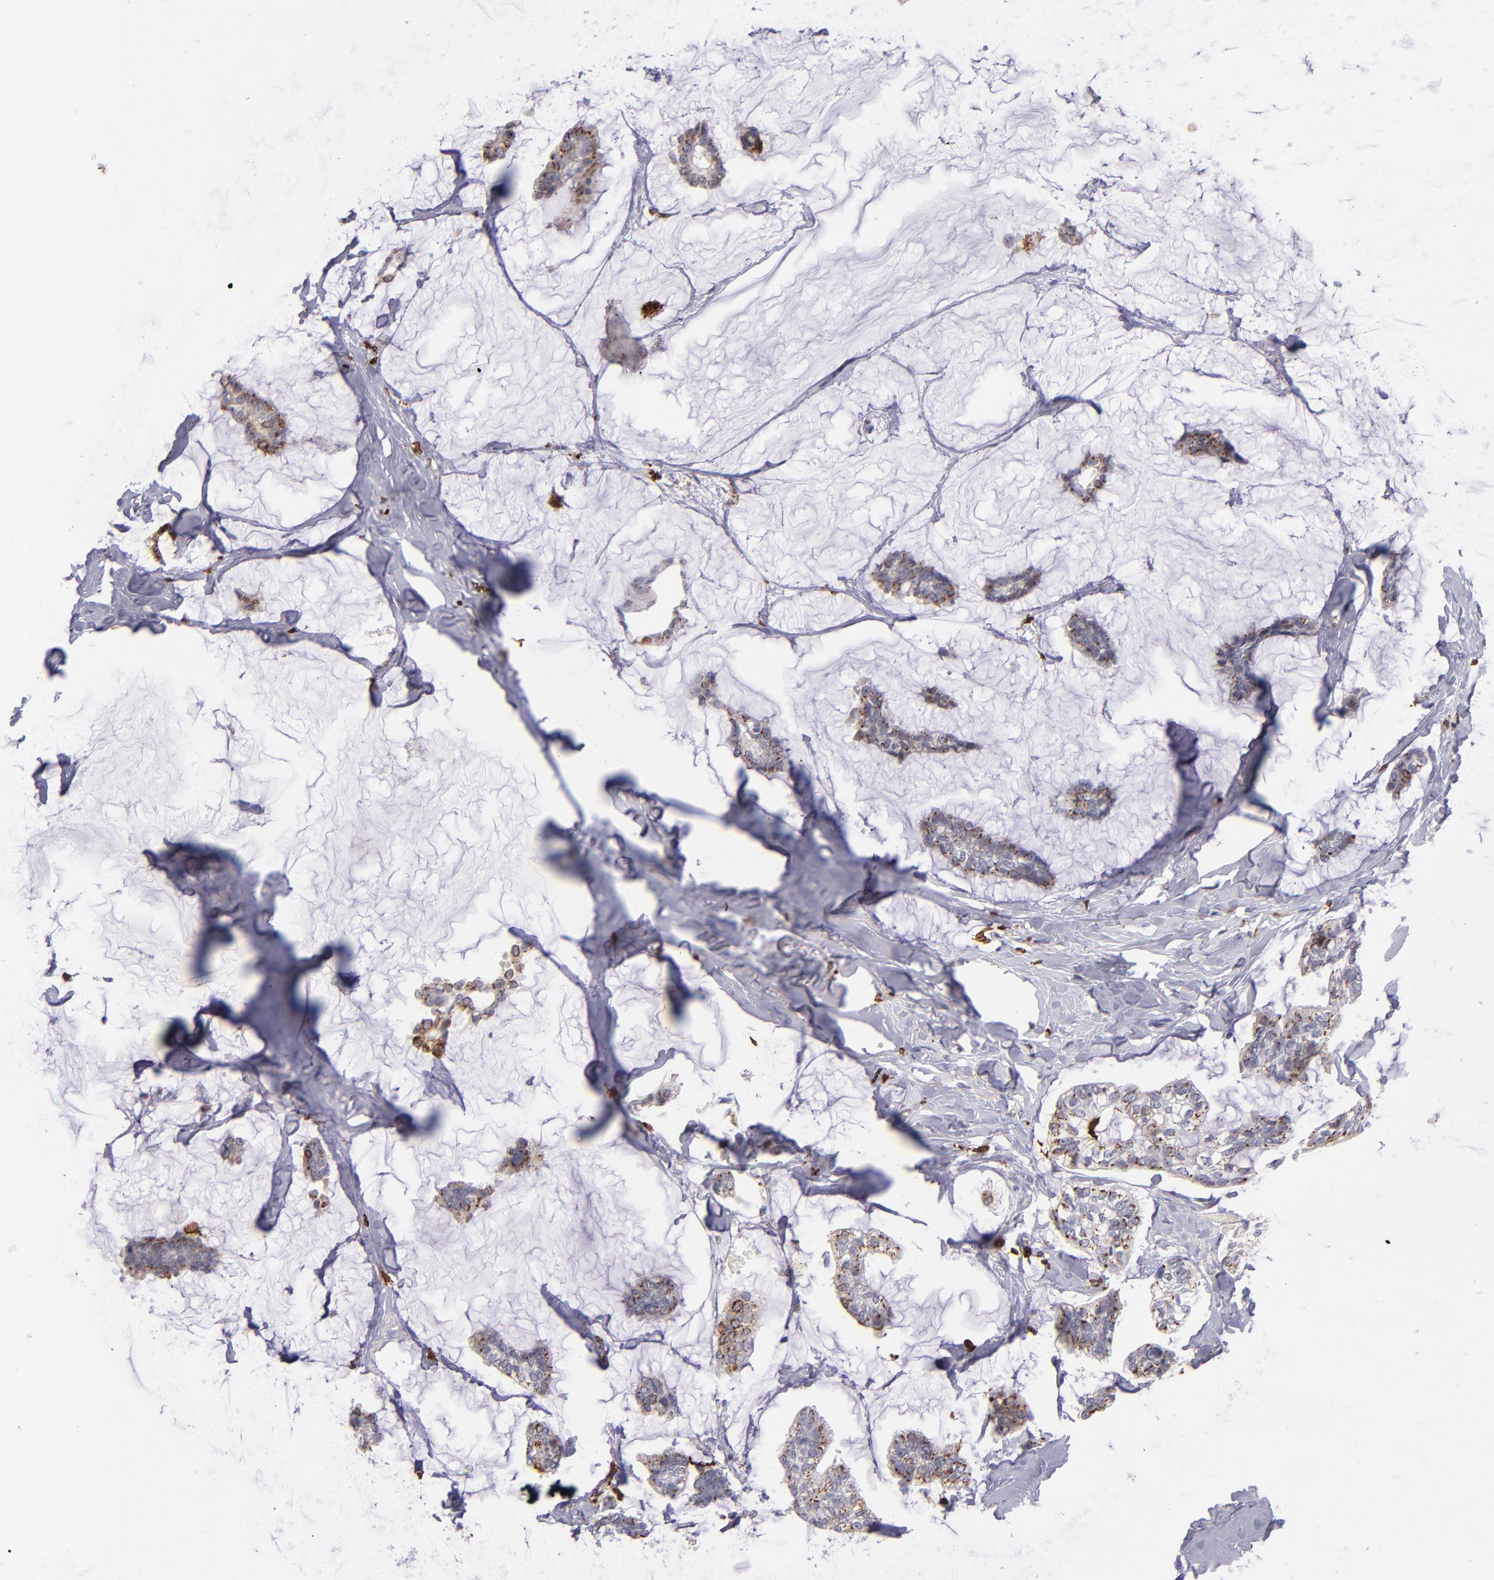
{"staining": {"intensity": "moderate", "quantity": ">75%", "location": "cytoplasmic/membranous"}, "tissue": "breast cancer", "cell_type": "Tumor cells", "image_type": "cancer", "snomed": [{"axis": "morphology", "description": "Duct carcinoma"}, {"axis": "topography", "description": "Breast"}], "caption": "Breast invasive ductal carcinoma stained for a protein demonstrates moderate cytoplasmic/membranous positivity in tumor cells.", "gene": "PTGS1", "patient": {"sex": "female", "age": 93}}